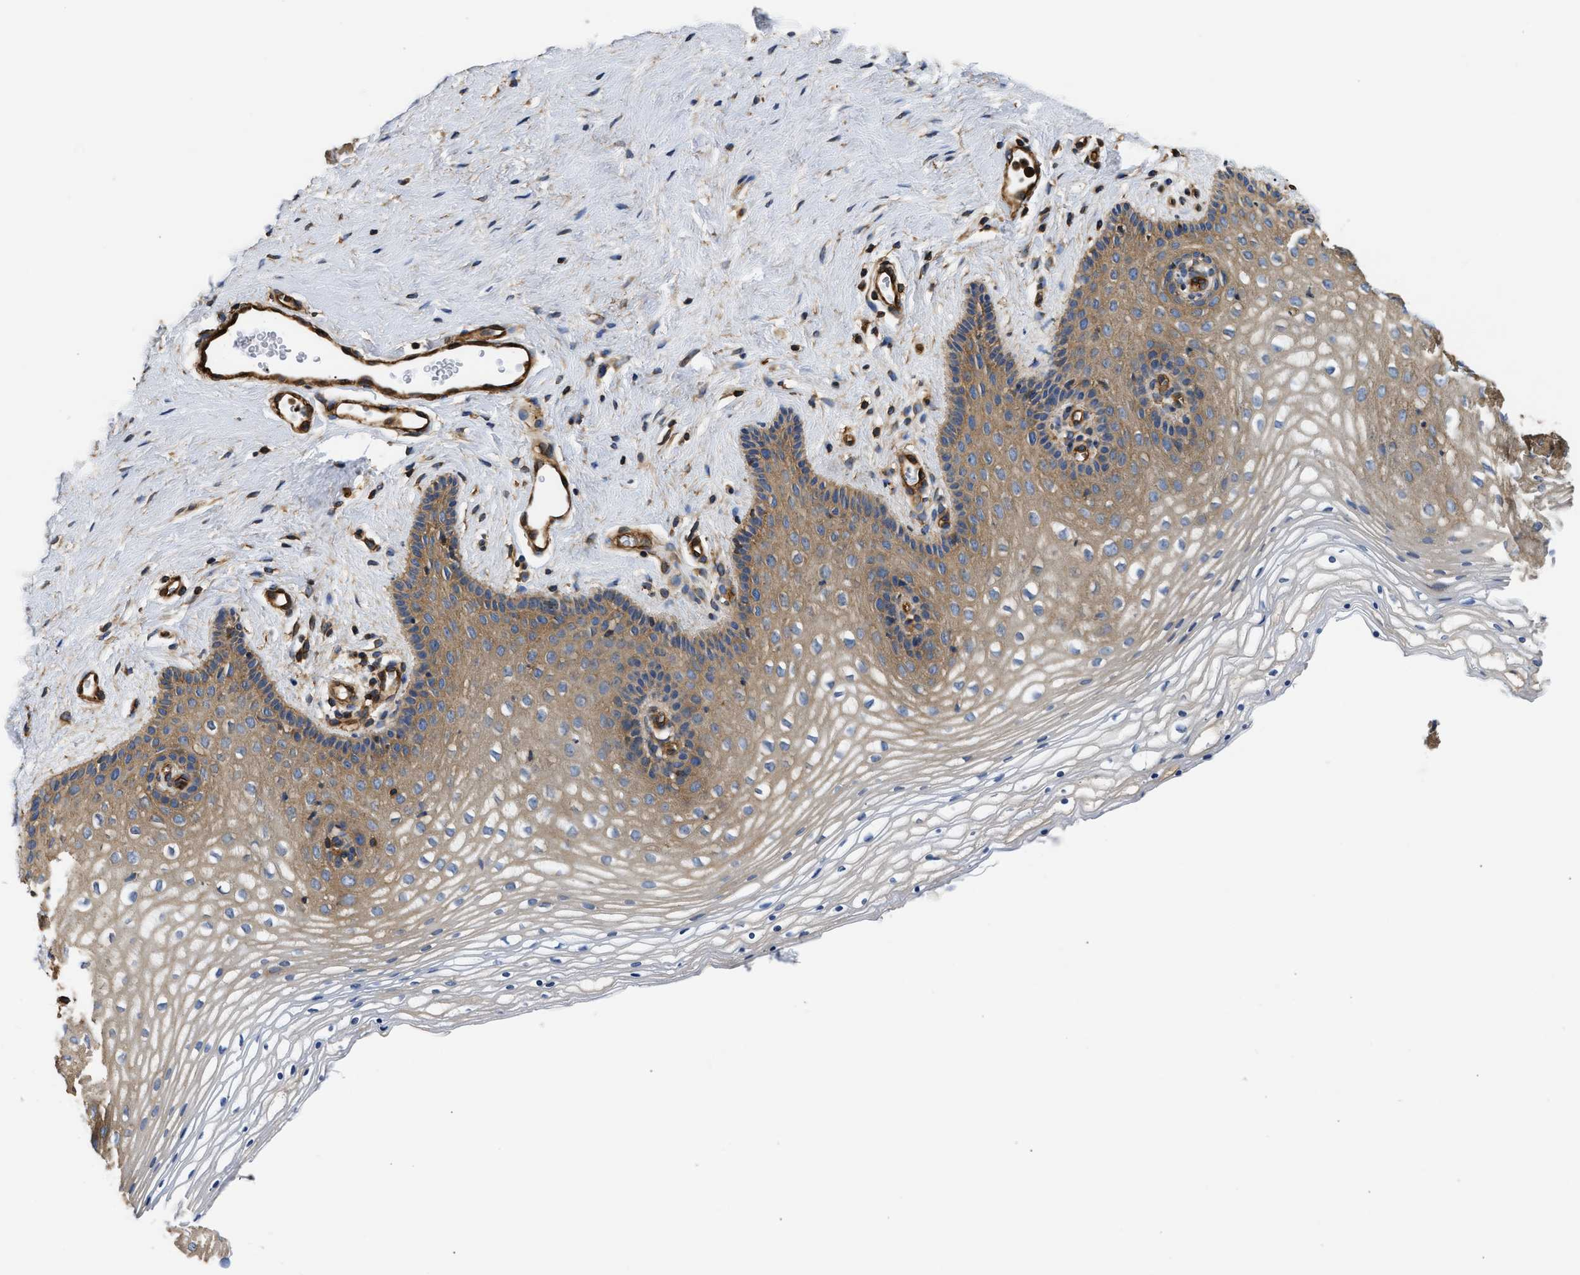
{"staining": {"intensity": "moderate", "quantity": "<25%", "location": "cytoplasmic/membranous"}, "tissue": "vagina", "cell_type": "Squamous epithelial cells", "image_type": "normal", "snomed": [{"axis": "morphology", "description": "Normal tissue, NOS"}, {"axis": "topography", "description": "Vagina"}], "caption": "The immunohistochemical stain labels moderate cytoplasmic/membranous expression in squamous epithelial cells of benign vagina. The staining was performed using DAB (3,3'-diaminobenzidine), with brown indicating positive protein expression. Nuclei are stained blue with hematoxylin.", "gene": "SAMD9L", "patient": {"sex": "female", "age": 32}}